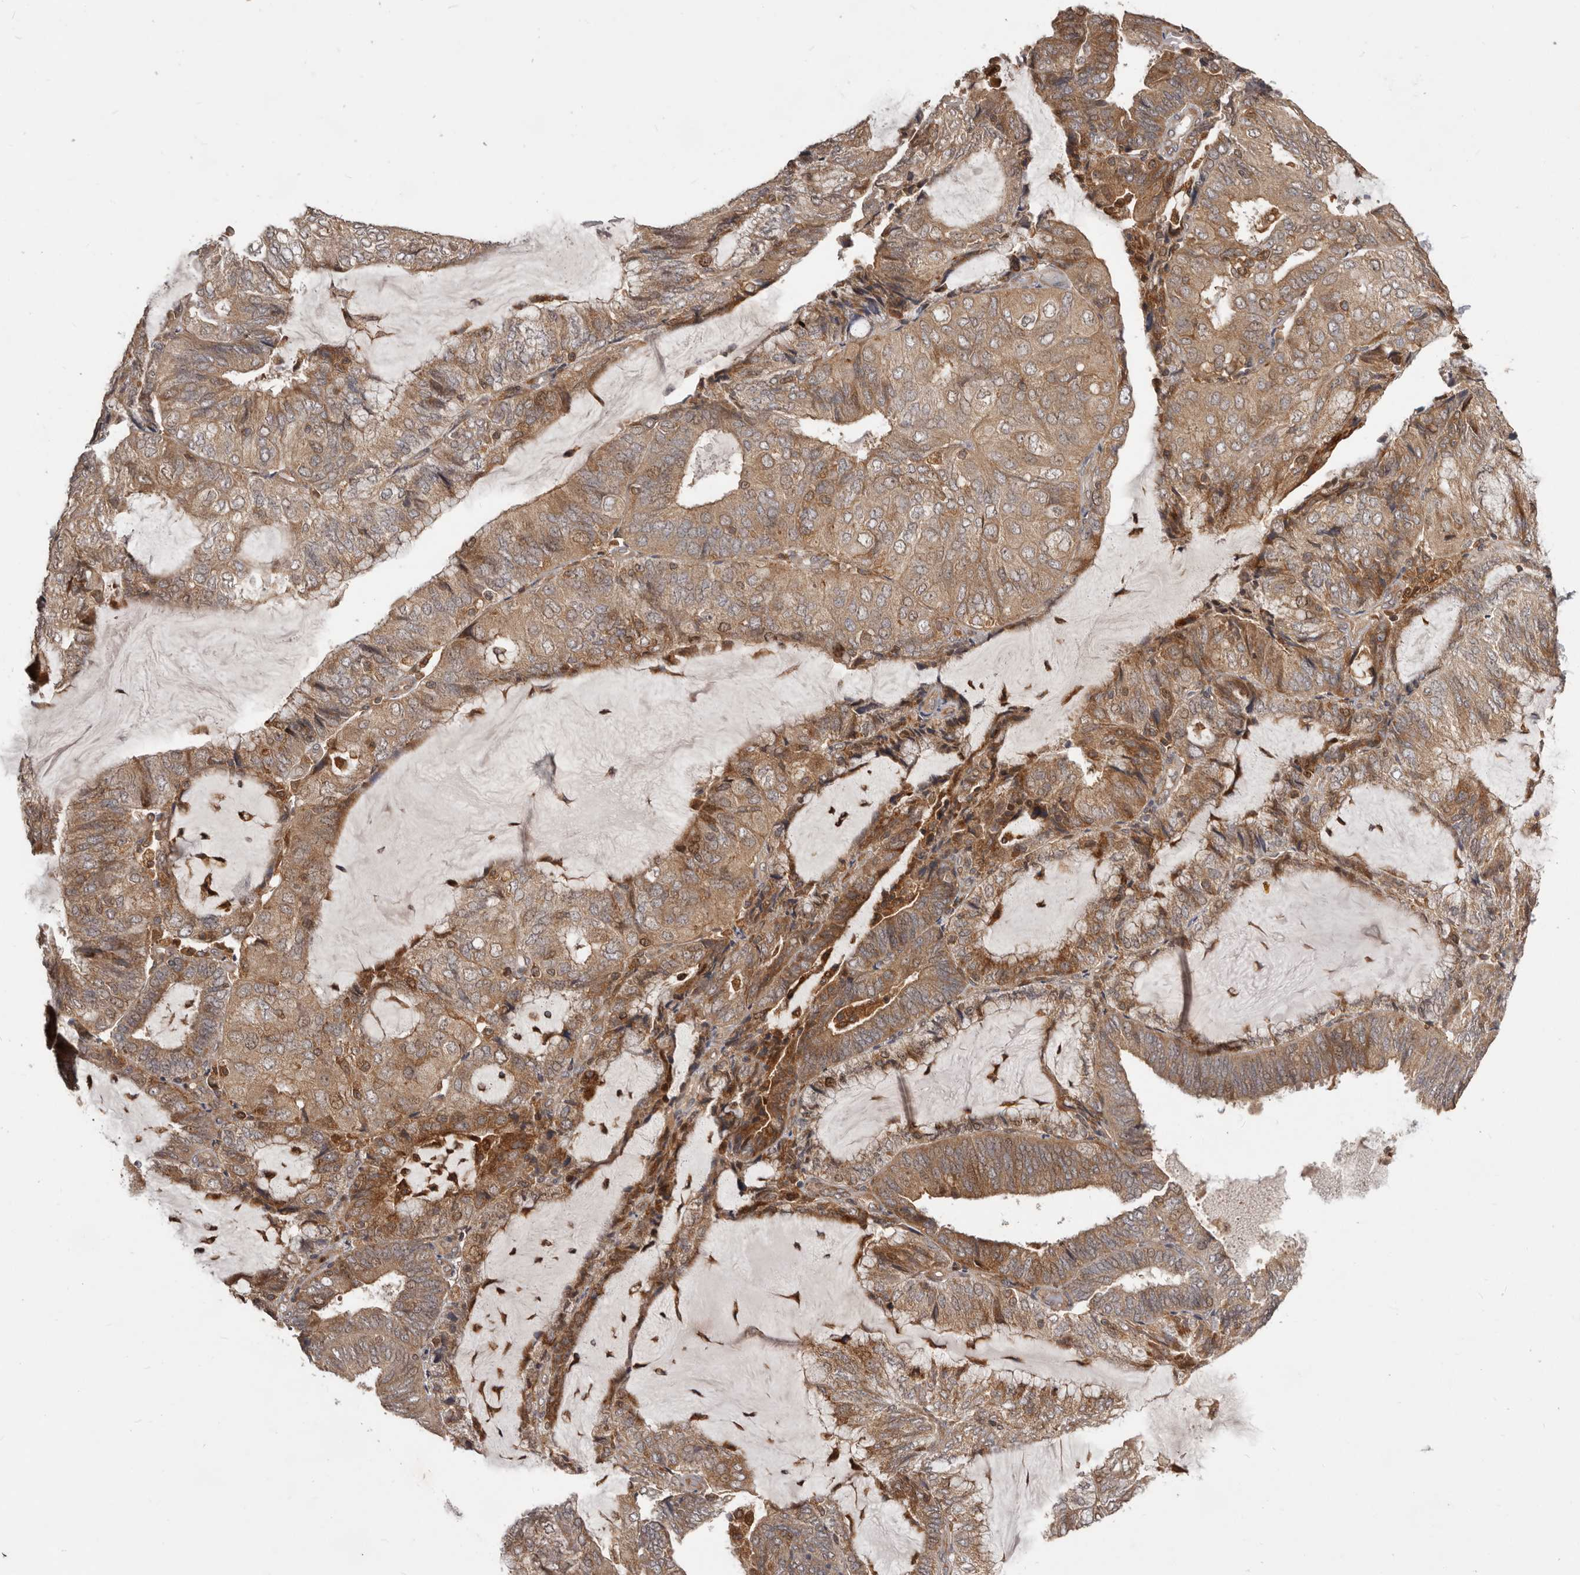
{"staining": {"intensity": "moderate", "quantity": ">75%", "location": "cytoplasmic/membranous"}, "tissue": "endometrial cancer", "cell_type": "Tumor cells", "image_type": "cancer", "snomed": [{"axis": "morphology", "description": "Adenocarcinoma, NOS"}, {"axis": "topography", "description": "Endometrium"}], "caption": "Adenocarcinoma (endometrial) stained with a brown dye demonstrates moderate cytoplasmic/membranous positive positivity in approximately >75% of tumor cells.", "gene": "RNF187", "patient": {"sex": "female", "age": 81}}